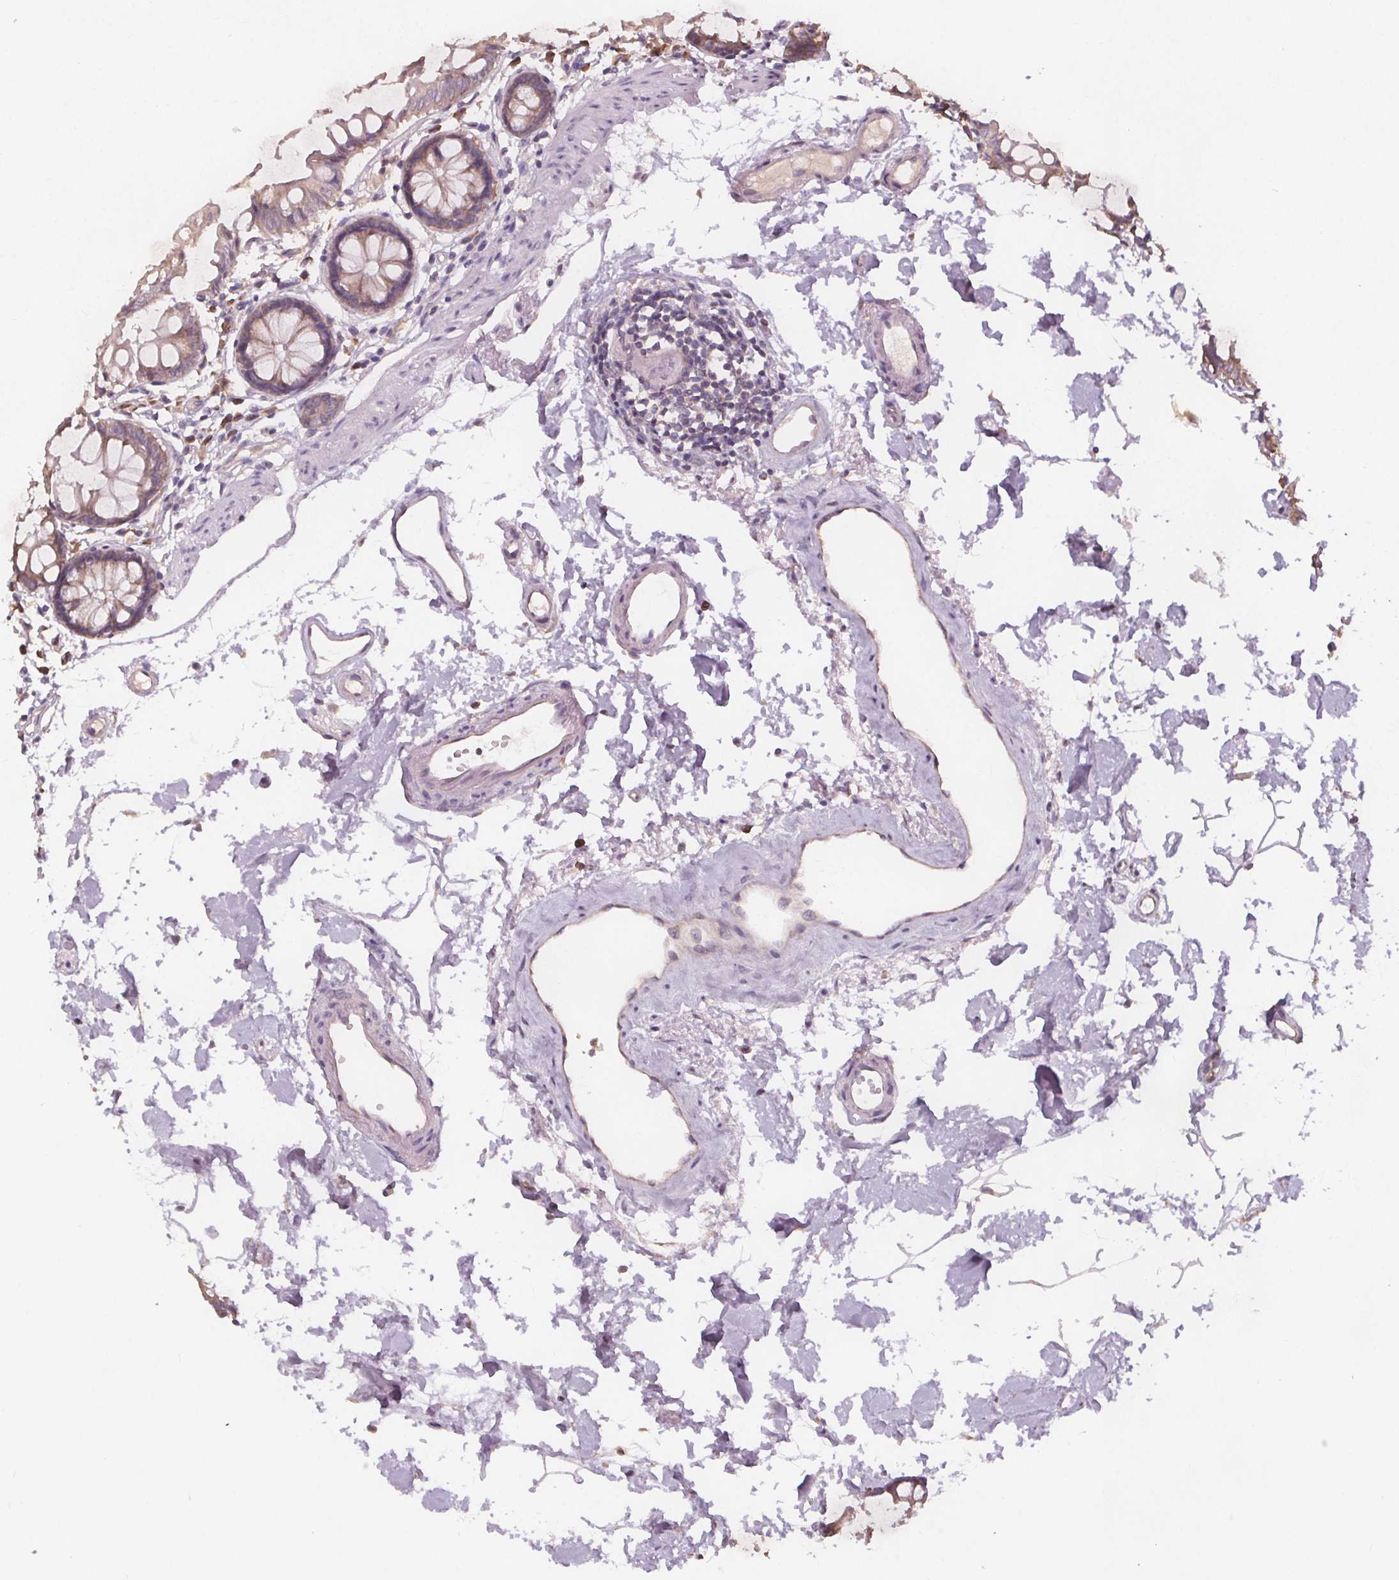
{"staining": {"intensity": "negative", "quantity": "none", "location": "none"}, "tissue": "colon", "cell_type": "Endothelial cells", "image_type": "normal", "snomed": [{"axis": "morphology", "description": "Normal tissue, NOS"}, {"axis": "topography", "description": "Colon"}], "caption": "DAB immunohistochemical staining of unremarkable colon demonstrates no significant positivity in endothelial cells.", "gene": "TMEM80", "patient": {"sex": "female", "age": 84}}